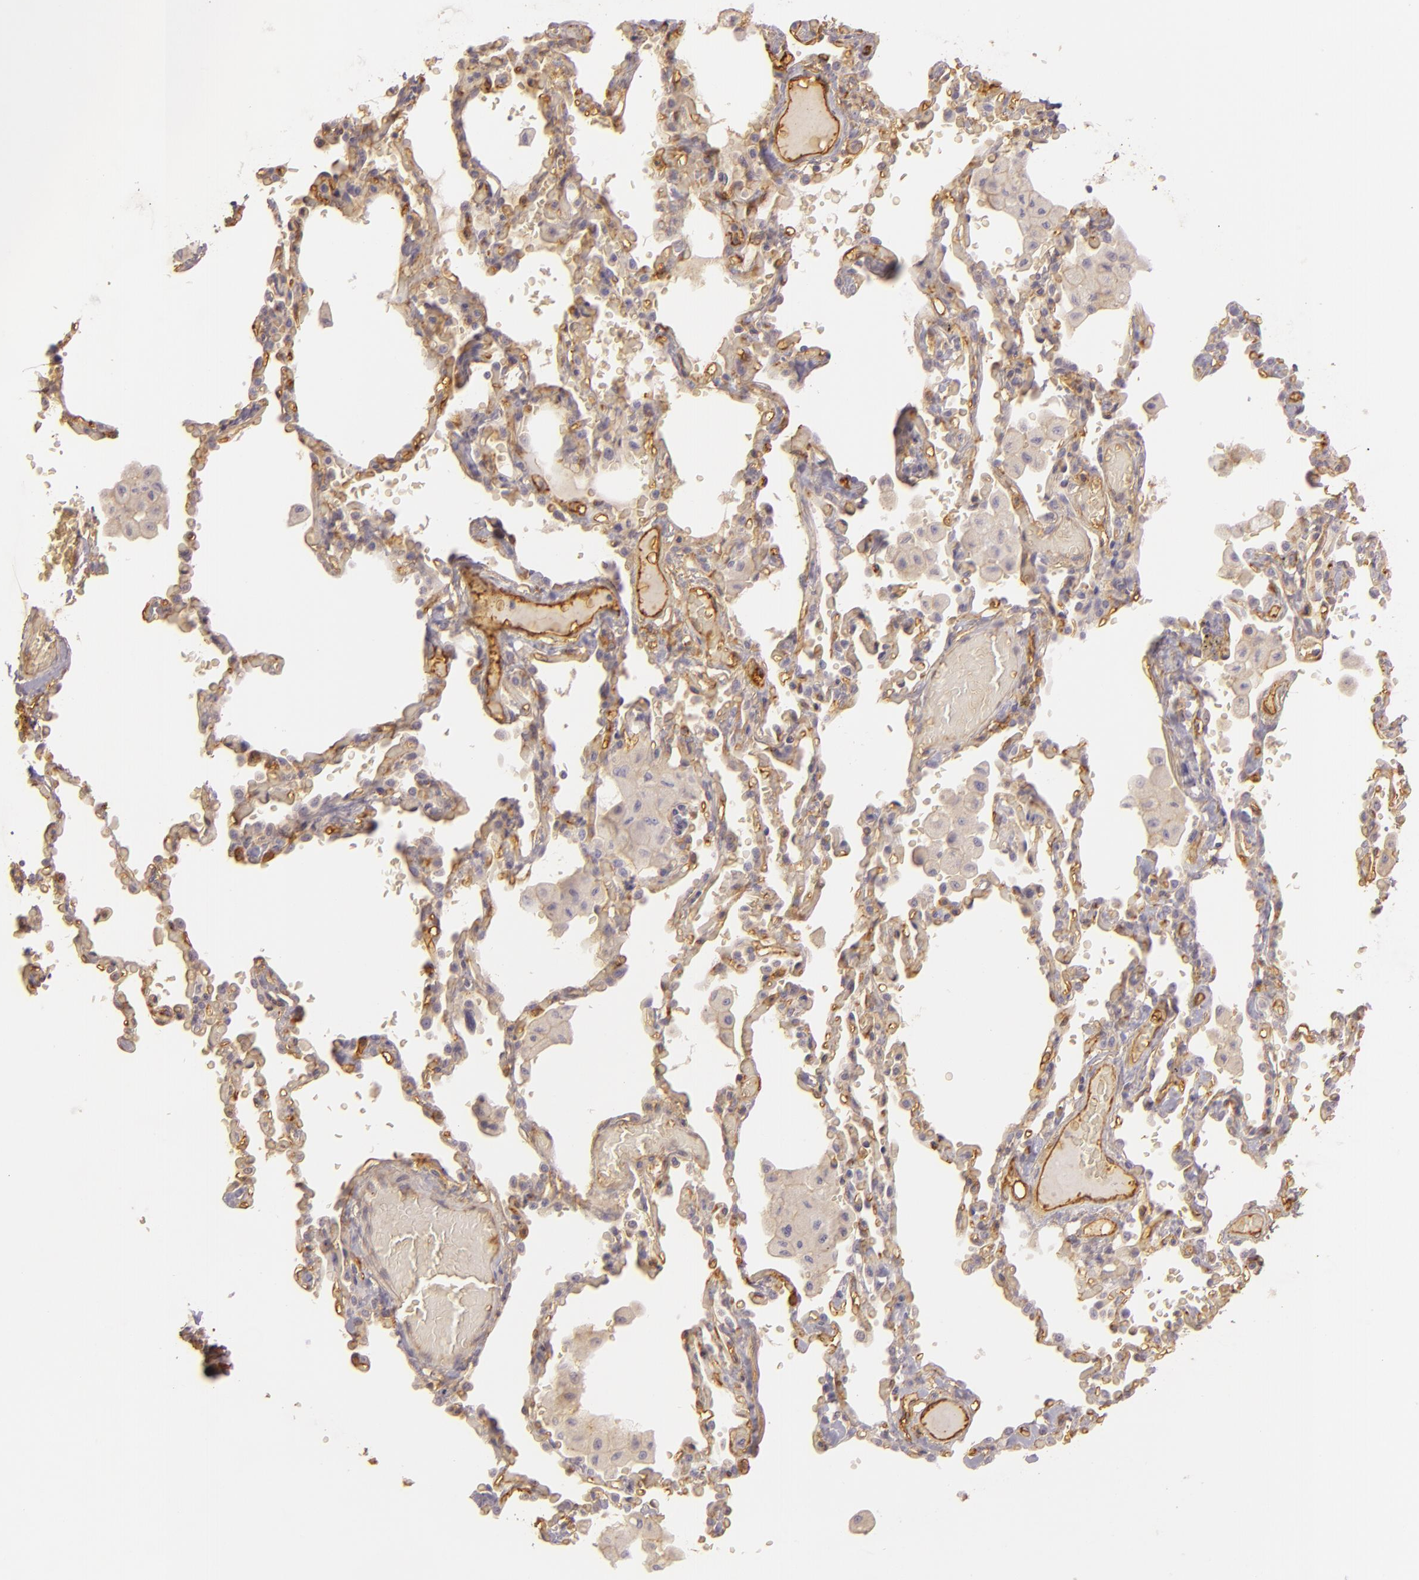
{"staining": {"intensity": "weak", "quantity": ">75%", "location": "cytoplasmic/membranous"}, "tissue": "bronchus", "cell_type": "Respiratory epithelial cells", "image_type": "normal", "snomed": [{"axis": "morphology", "description": "Normal tissue, NOS"}, {"axis": "morphology", "description": "Squamous cell carcinoma, NOS"}, {"axis": "topography", "description": "Bronchus"}, {"axis": "topography", "description": "Lung"}], "caption": "DAB immunohistochemical staining of normal human bronchus demonstrates weak cytoplasmic/membranous protein positivity in about >75% of respiratory epithelial cells. (Stains: DAB in brown, nuclei in blue, Microscopy: brightfield microscopy at high magnification).", "gene": "CD59", "patient": {"sex": "female", "age": 47}}